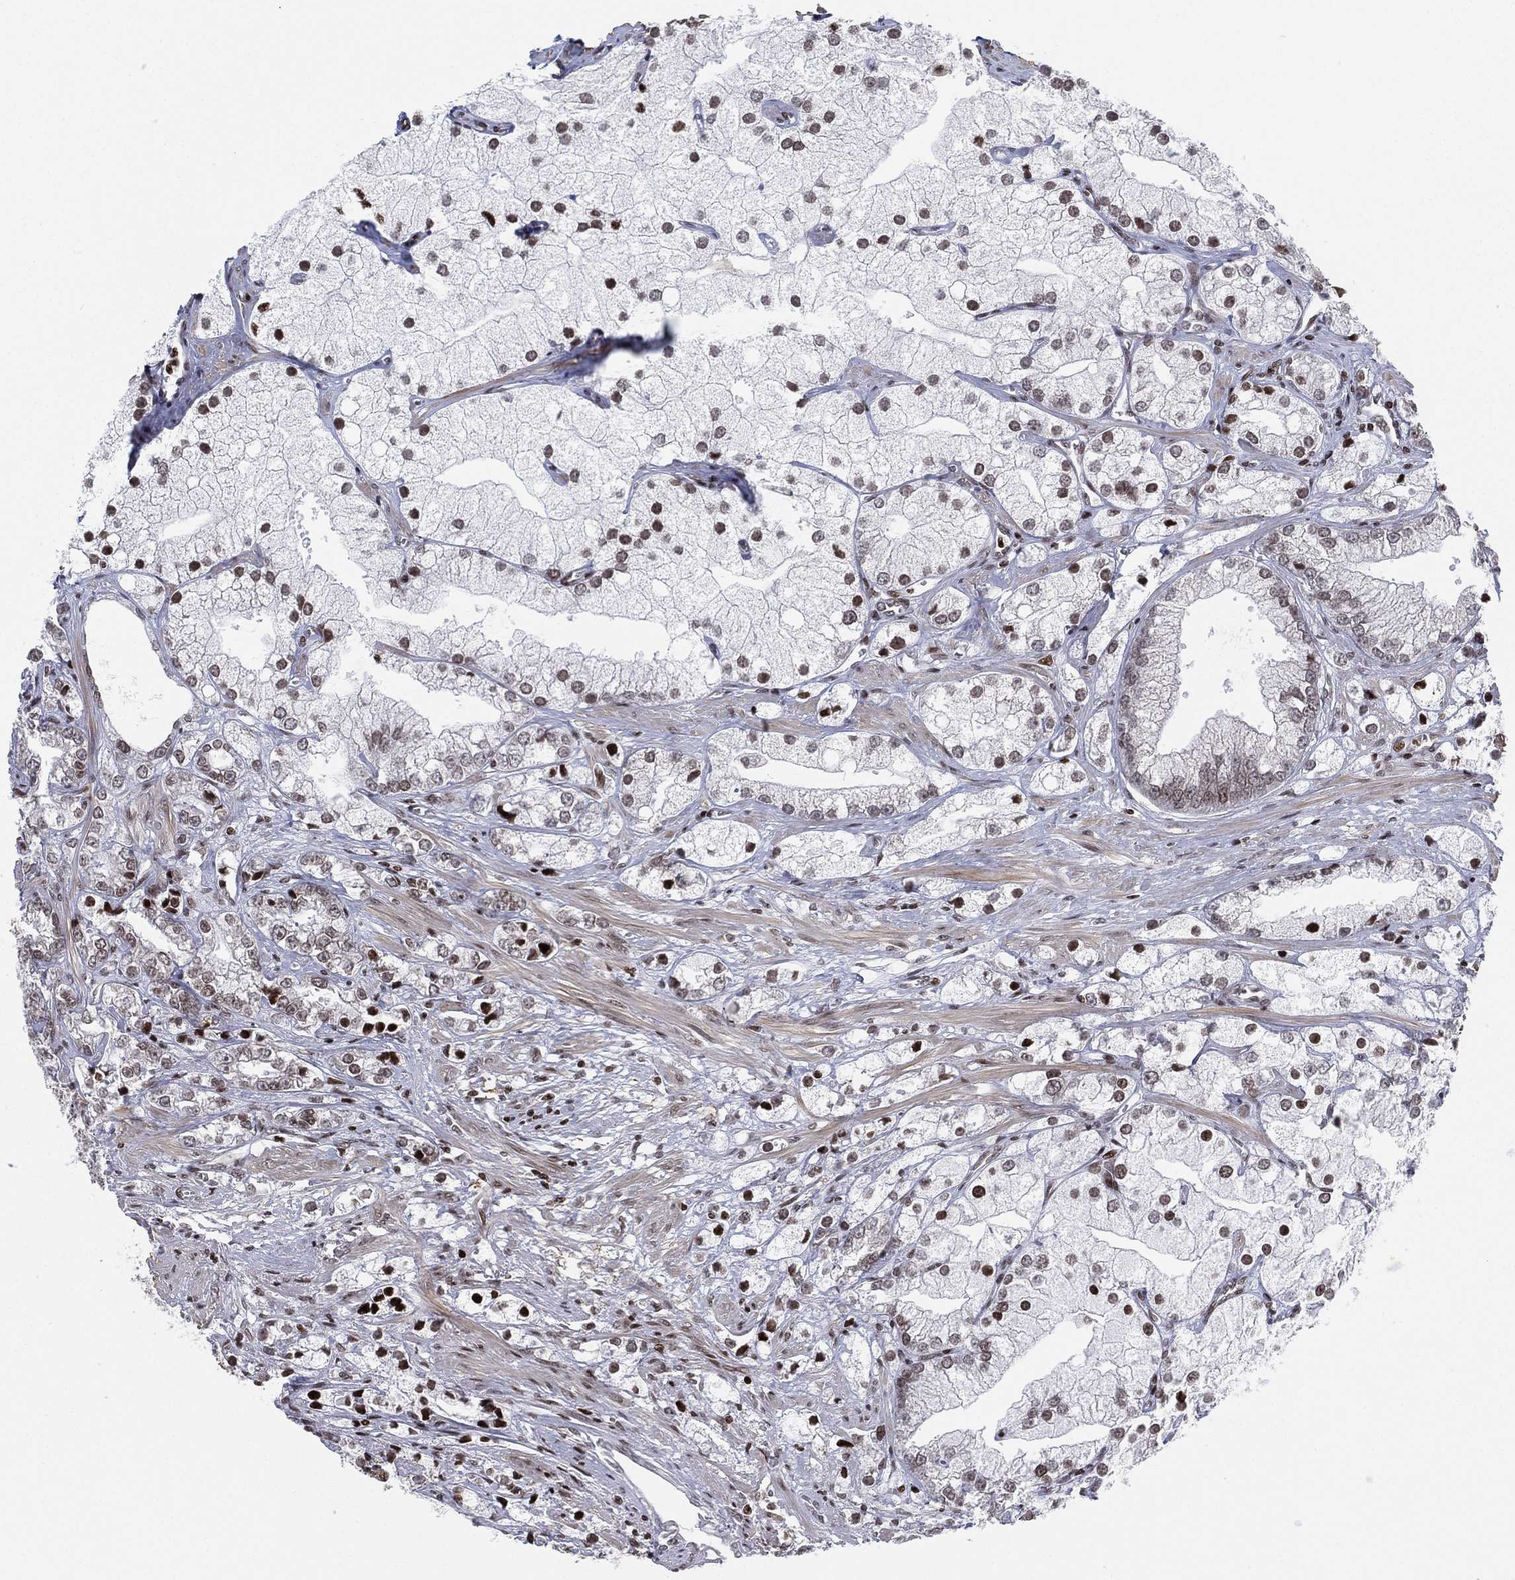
{"staining": {"intensity": "strong", "quantity": "25%-75%", "location": "nuclear"}, "tissue": "prostate cancer", "cell_type": "Tumor cells", "image_type": "cancer", "snomed": [{"axis": "morphology", "description": "Adenocarcinoma, NOS"}, {"axis": "topography", "description": "Prostate and seminal vesicle, NOS"}, {"axis": "topography", "description": "Prostate"}], "caption": "Protein expression analysis of human prostate cancer reveals strong nuclear staining in about 25%-75% of tumor cells. (DAB (3,3'-diaminobenzidine) IHC with brightfield microscopy, high magnification).", "gene": "MFSD14A", "patient": {"sex": "male", "age": 79}}